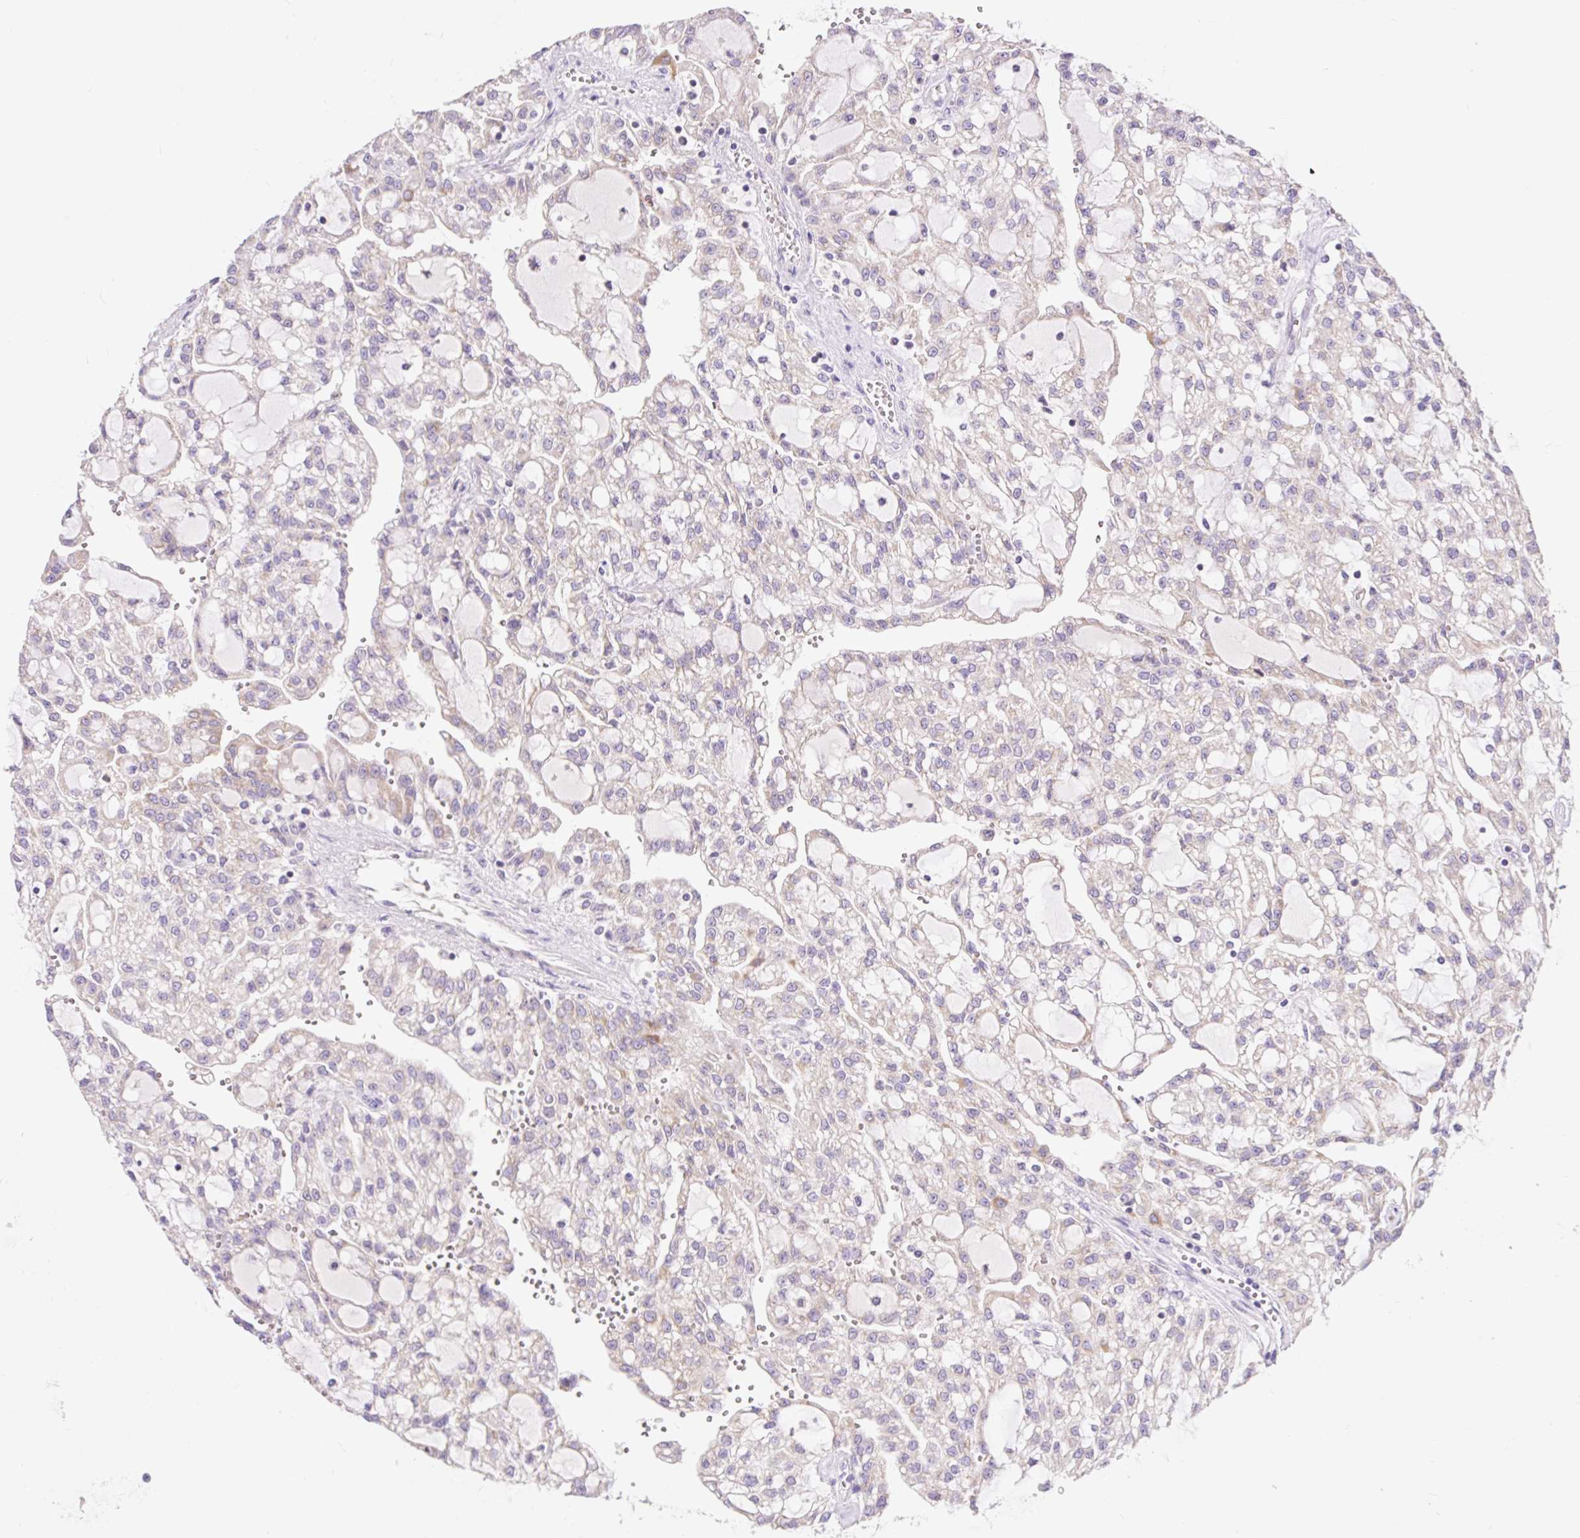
{"staining": {"intensity": "negative", "quantity": "none", "location": "none"}, "tissue": "renal cancer", "cell_type": "Tumor cells", "image_type": "cancer", "snomed": [{"axis": "morphology", "description": "Adenocarcinoma, NOS"}, {"axis": "topography", "description": "Kidney"}], "caption": "High power microscopy image of an immunohistochemistry photomicrograph of adenocarcinoma (renal), revealing no significant positivity in tumor cells.", "gene": "PMAIP1", "patient": {"sex": "male", "age": 63}}